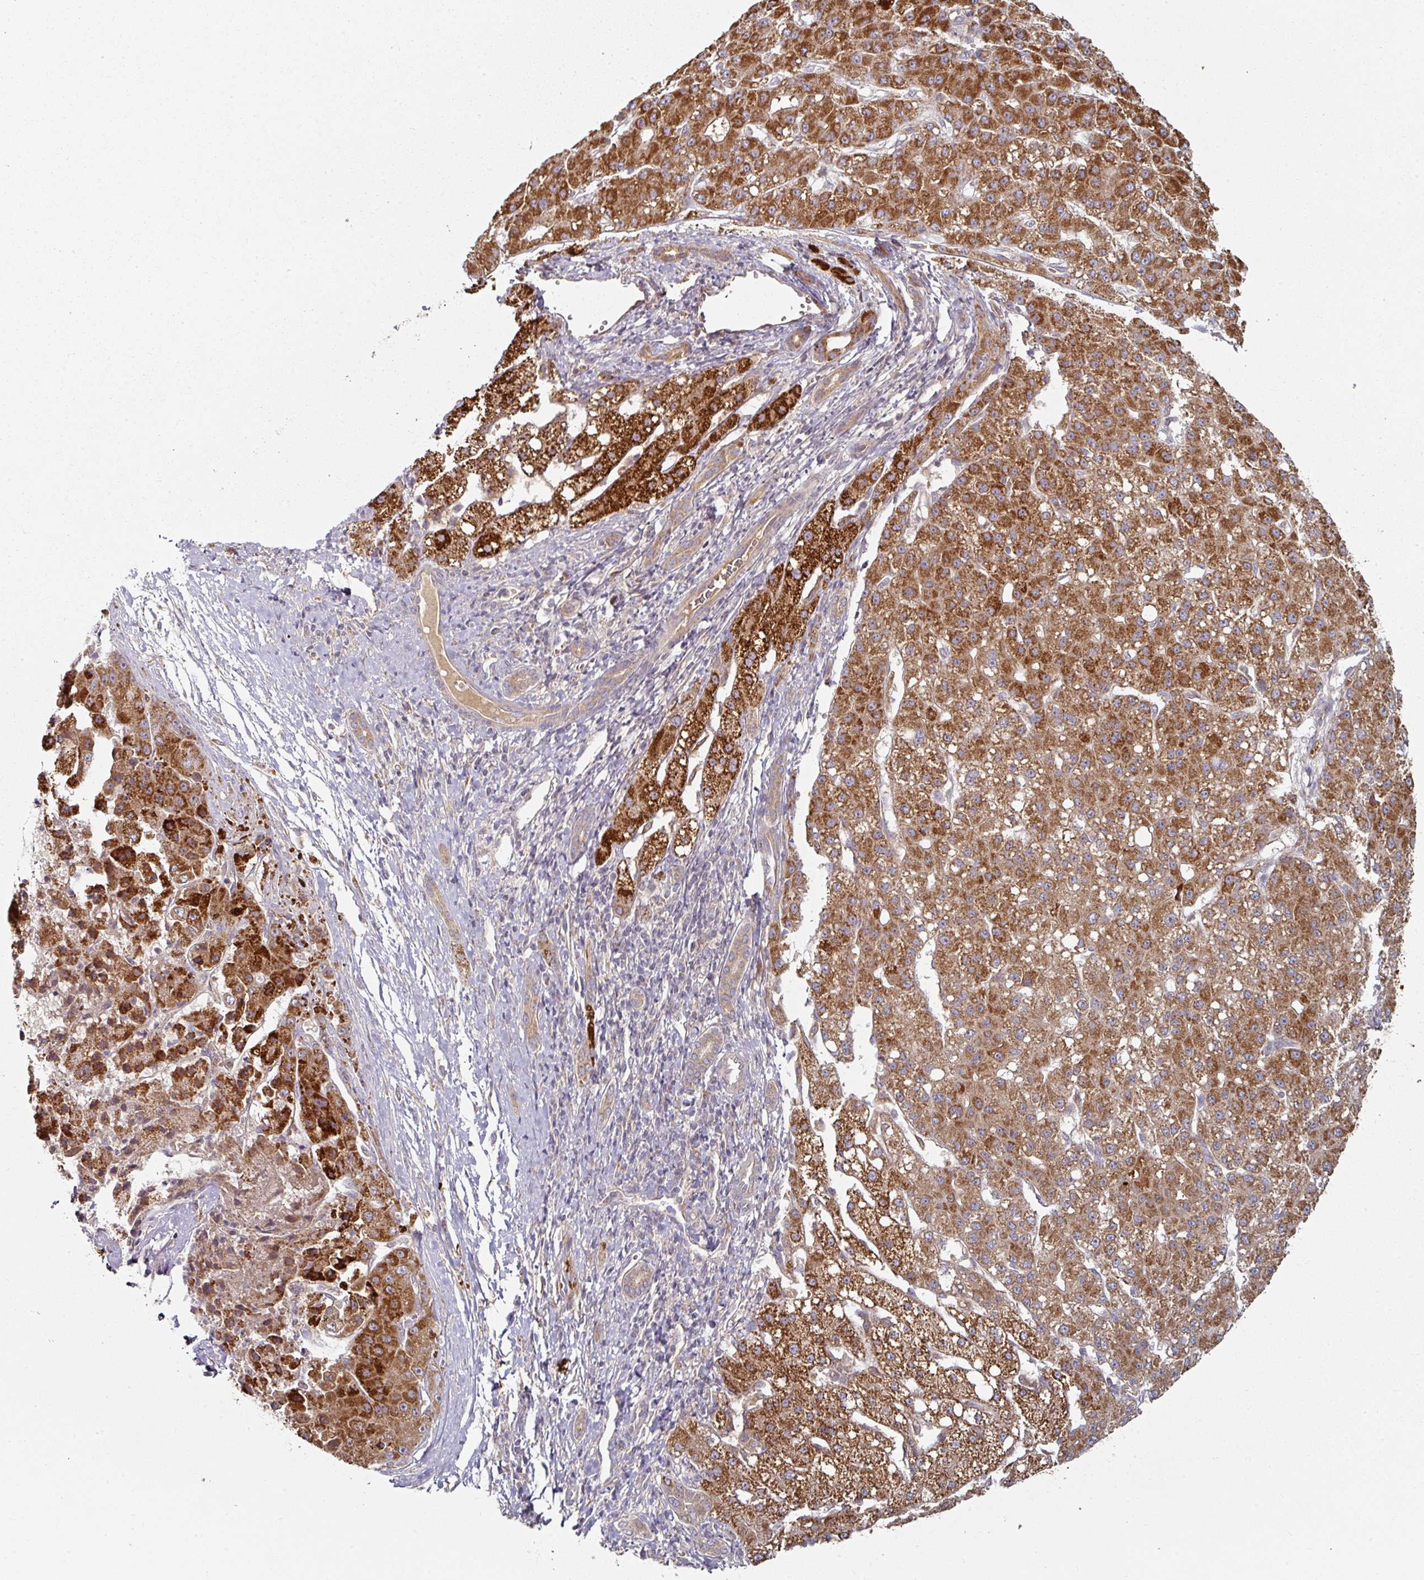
{"staining": {"intensity": "strong", "quantity": ">75%", "location": "cytoplasmic/membranous"}, "tissue": "liver cancer", "cell_type": "Tumor cells", "image_type": "cancer", "snomed": [{"axis": "morphology", "description": "Carcinoma, Hepatocellular, NOS"}, {"axis": "topography", "description": "Liver"}], "caption": "Immunohistochemistry (IHC) of hepatocellular carcinoma (liver) demonstrates high levels of strong cytoplasmic/membranous expression in about >75% of tumor cells.", "gene": "DNAJC7", "patient": {"sex": "male", "age": 67}}